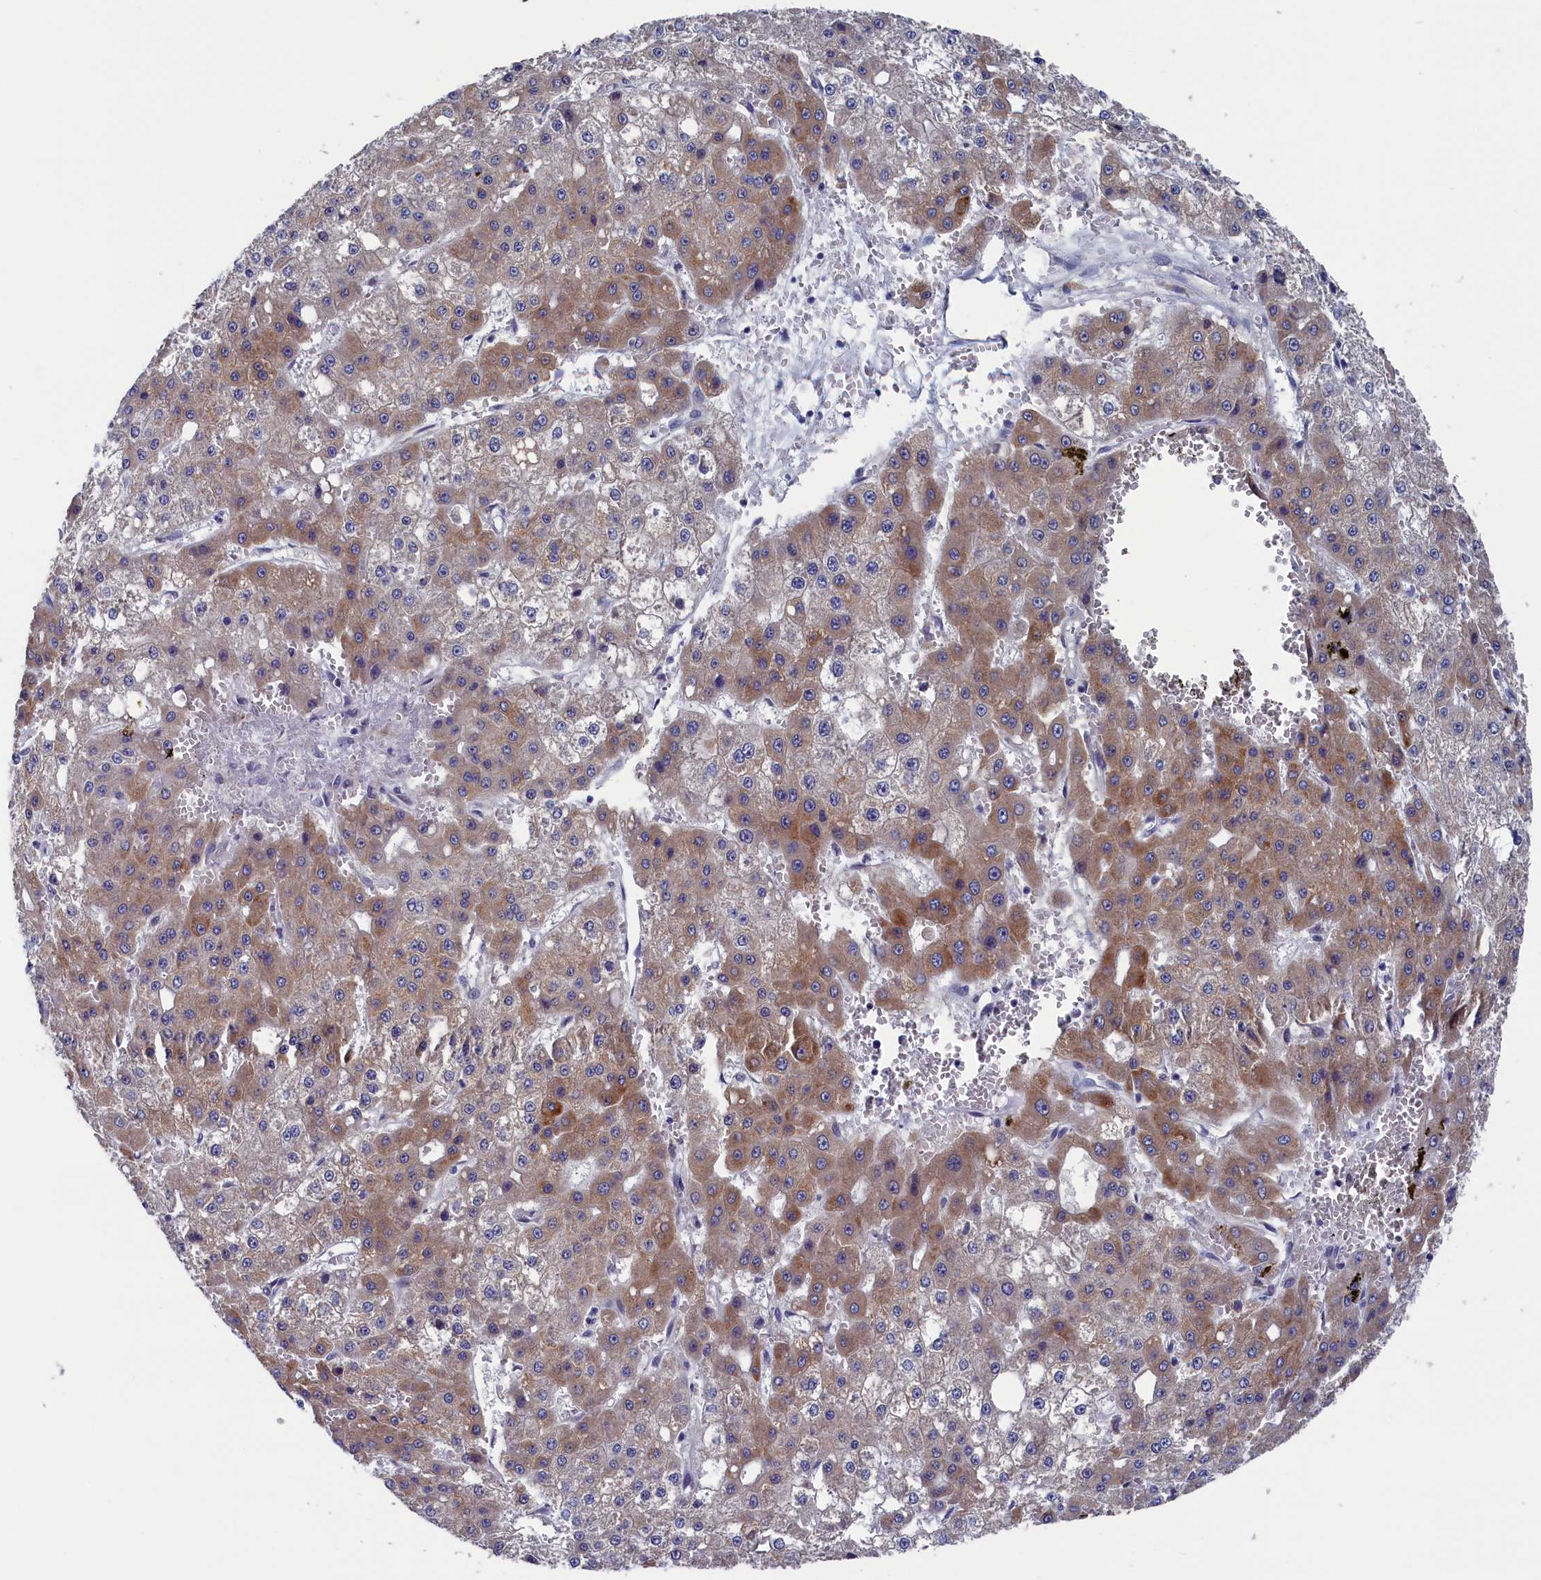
{"staining": {"intensity": "moderate", "quantity": ">75%", "location": "cytoplasmic/membranous"}, "tissue": "liver cancer", "cell_type": "Tumor cells", "image_type": "cancer", "snomed": [{"axis": "morphology", "description": "Carcinoma, Hepatocellular, NOS"}, {"axis": "topography", "description": "Liver"}], "caption": "Hepatocellular carcinoma (liver) was stained to show a protein in brown. There is medium levels of moderate cytoplasmic/membranous staining in about >75% of tumor cells. (DAB (3,3'-diaminobenzidine) IHC with brightfield microscopy, high magnification).", "gene": "SPATA13", "patient": {"sex": "male", "age": 47}}